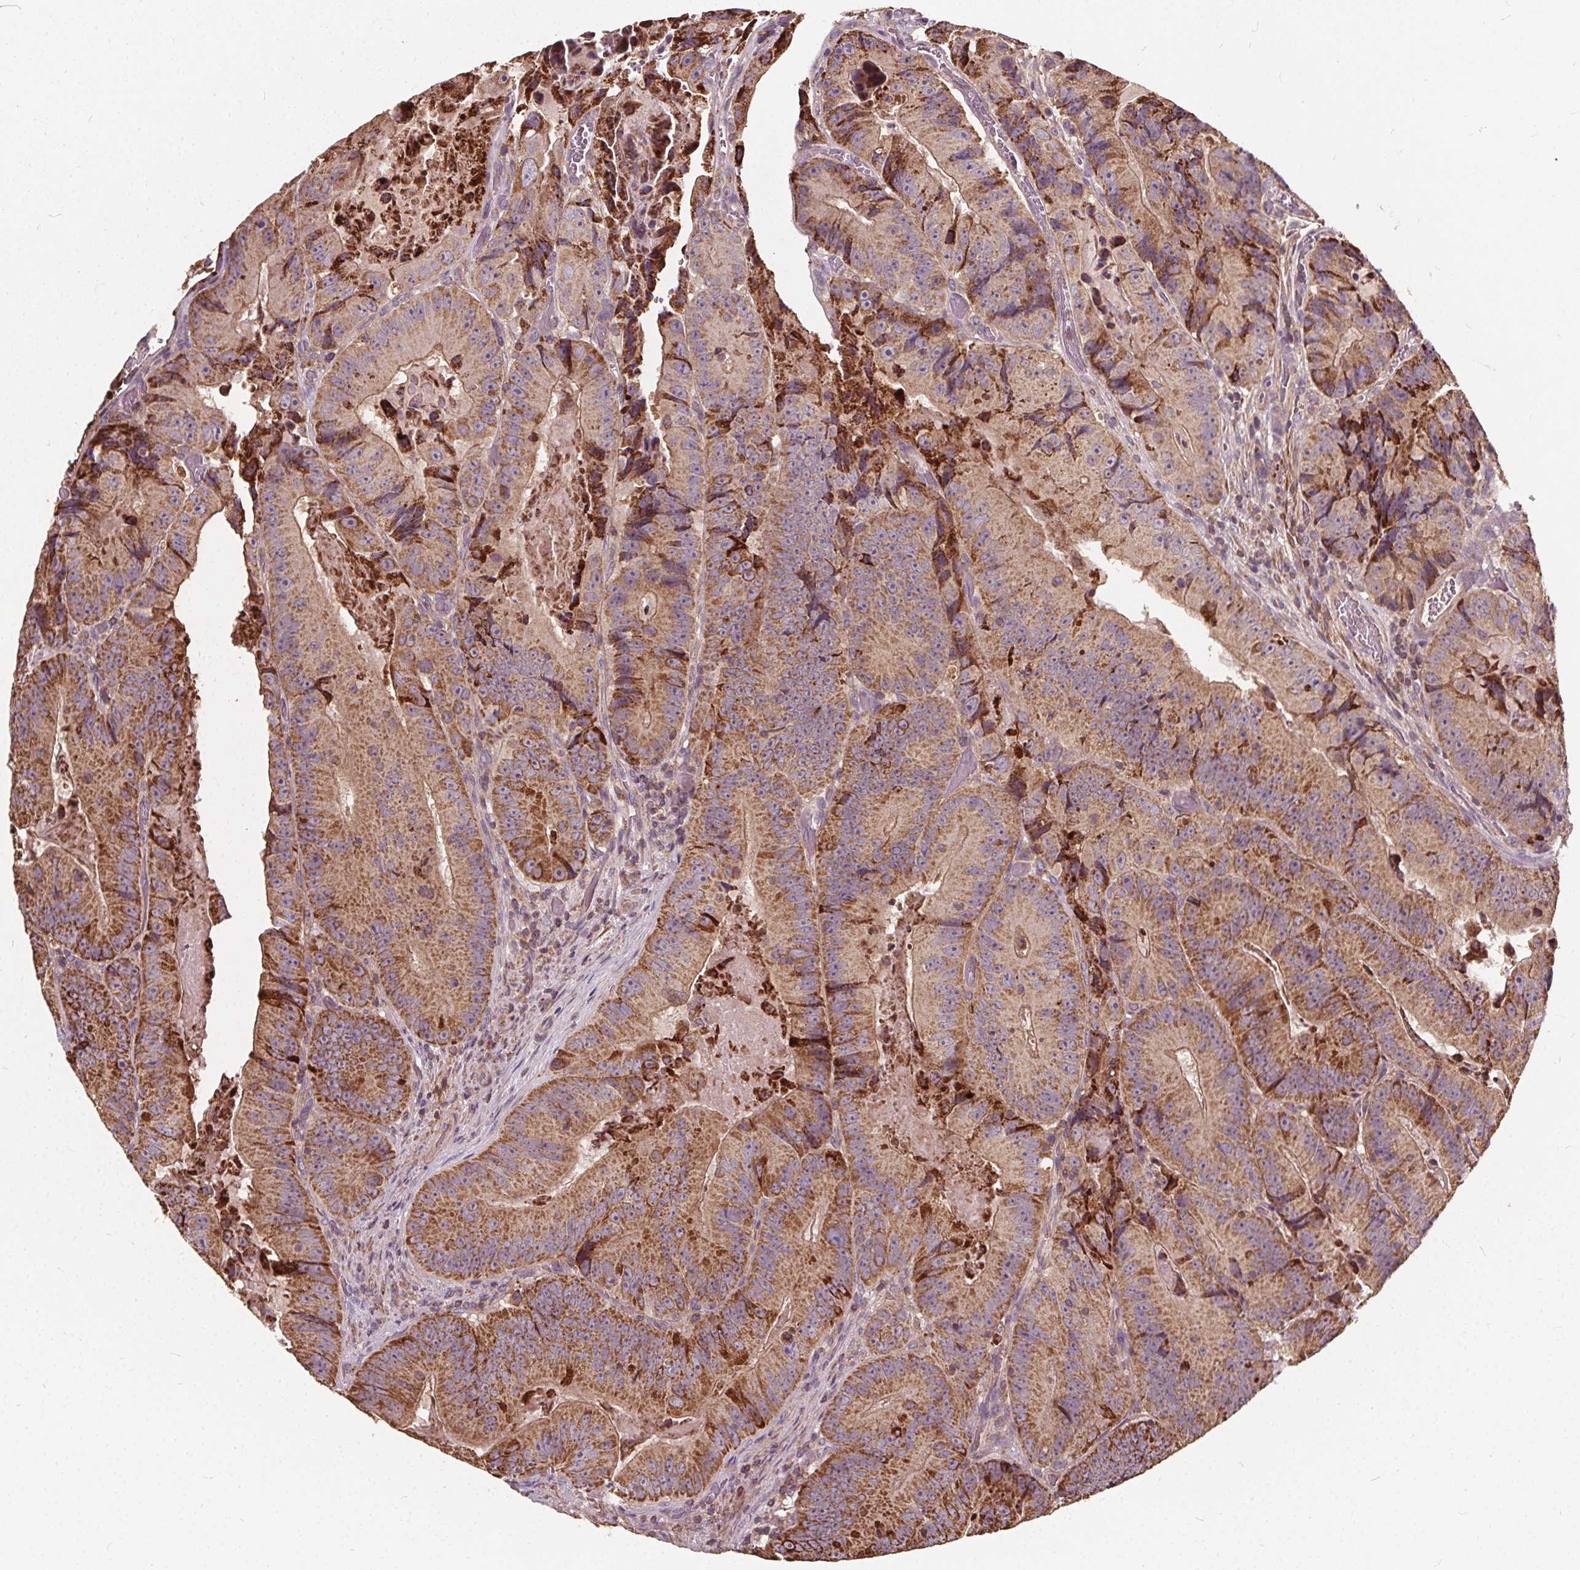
{"staining": {"intensity": "moderate", "quantity": ">75%", "location": "cytoplasmic/membranous"}, "tissue": "colorectal cancer", "cell_type": "Tumor cells", "image_type": "cancer", "snomed": [{"axis": "morphology", "description": "Adenocarcinoma, NOS"}, {"axis": "topography", "description": "Colon"}], "caption": "Colorectal cancer (adenocarcinoma) was stained to show a protein in brown. There is medium levels of moderate cytoplasmic/membranous expression in approximately >75% of tumor cells. Using DAB (3,3'-diaminobenzidine) (brown) and hematoxylin (blue) stains, captured at high magnification using brightfield microscopy.", "gene": "ORAI2", "patient": {"sex": "female", "age": 86}}